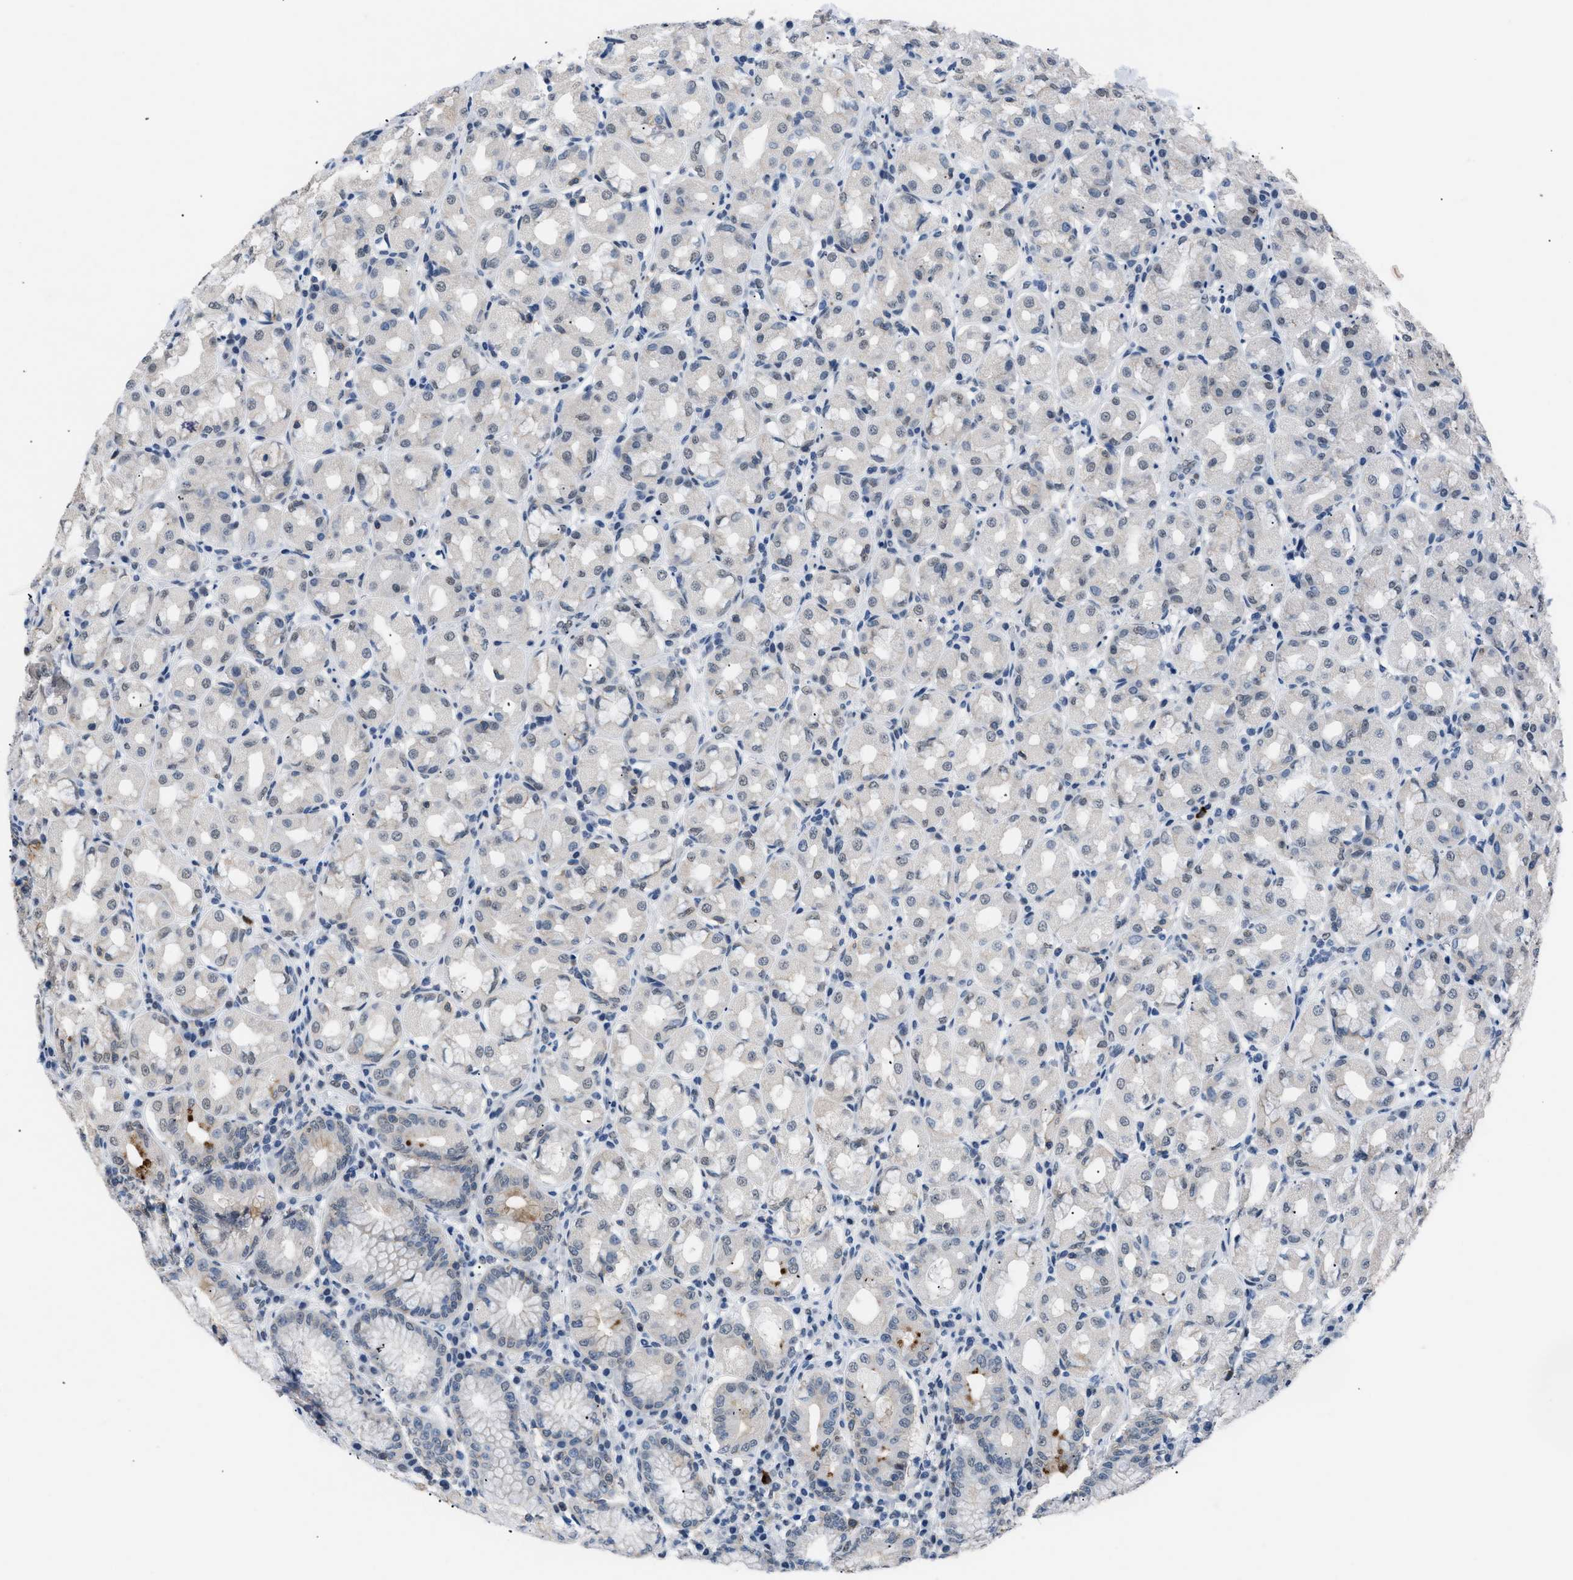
{"staining": {"intensity": "weak", "quantity": "<25%", "location": "nuclear"}, "tissue": "stomach", "cell_type": "Glandular cells", "image_type": "normal", "snomed": [{"axis": "morphology", "description": "Normal tissue, NOS"}, {"axis": "topography", "description": "Stomach"}, {"axis": "topography", "description": "Stomach, lower"}], "caption": "Photomicrograph shows no protein staining in glandular cells of unremarkable stomach. Brightfield microscopy of immunohistochemistry (IHC) stained with DAB (brown) and hematoxylin (blue), captured at high magnification.", "gene": "KCNC3", "patient": {"sex": "female", "age": 56}}